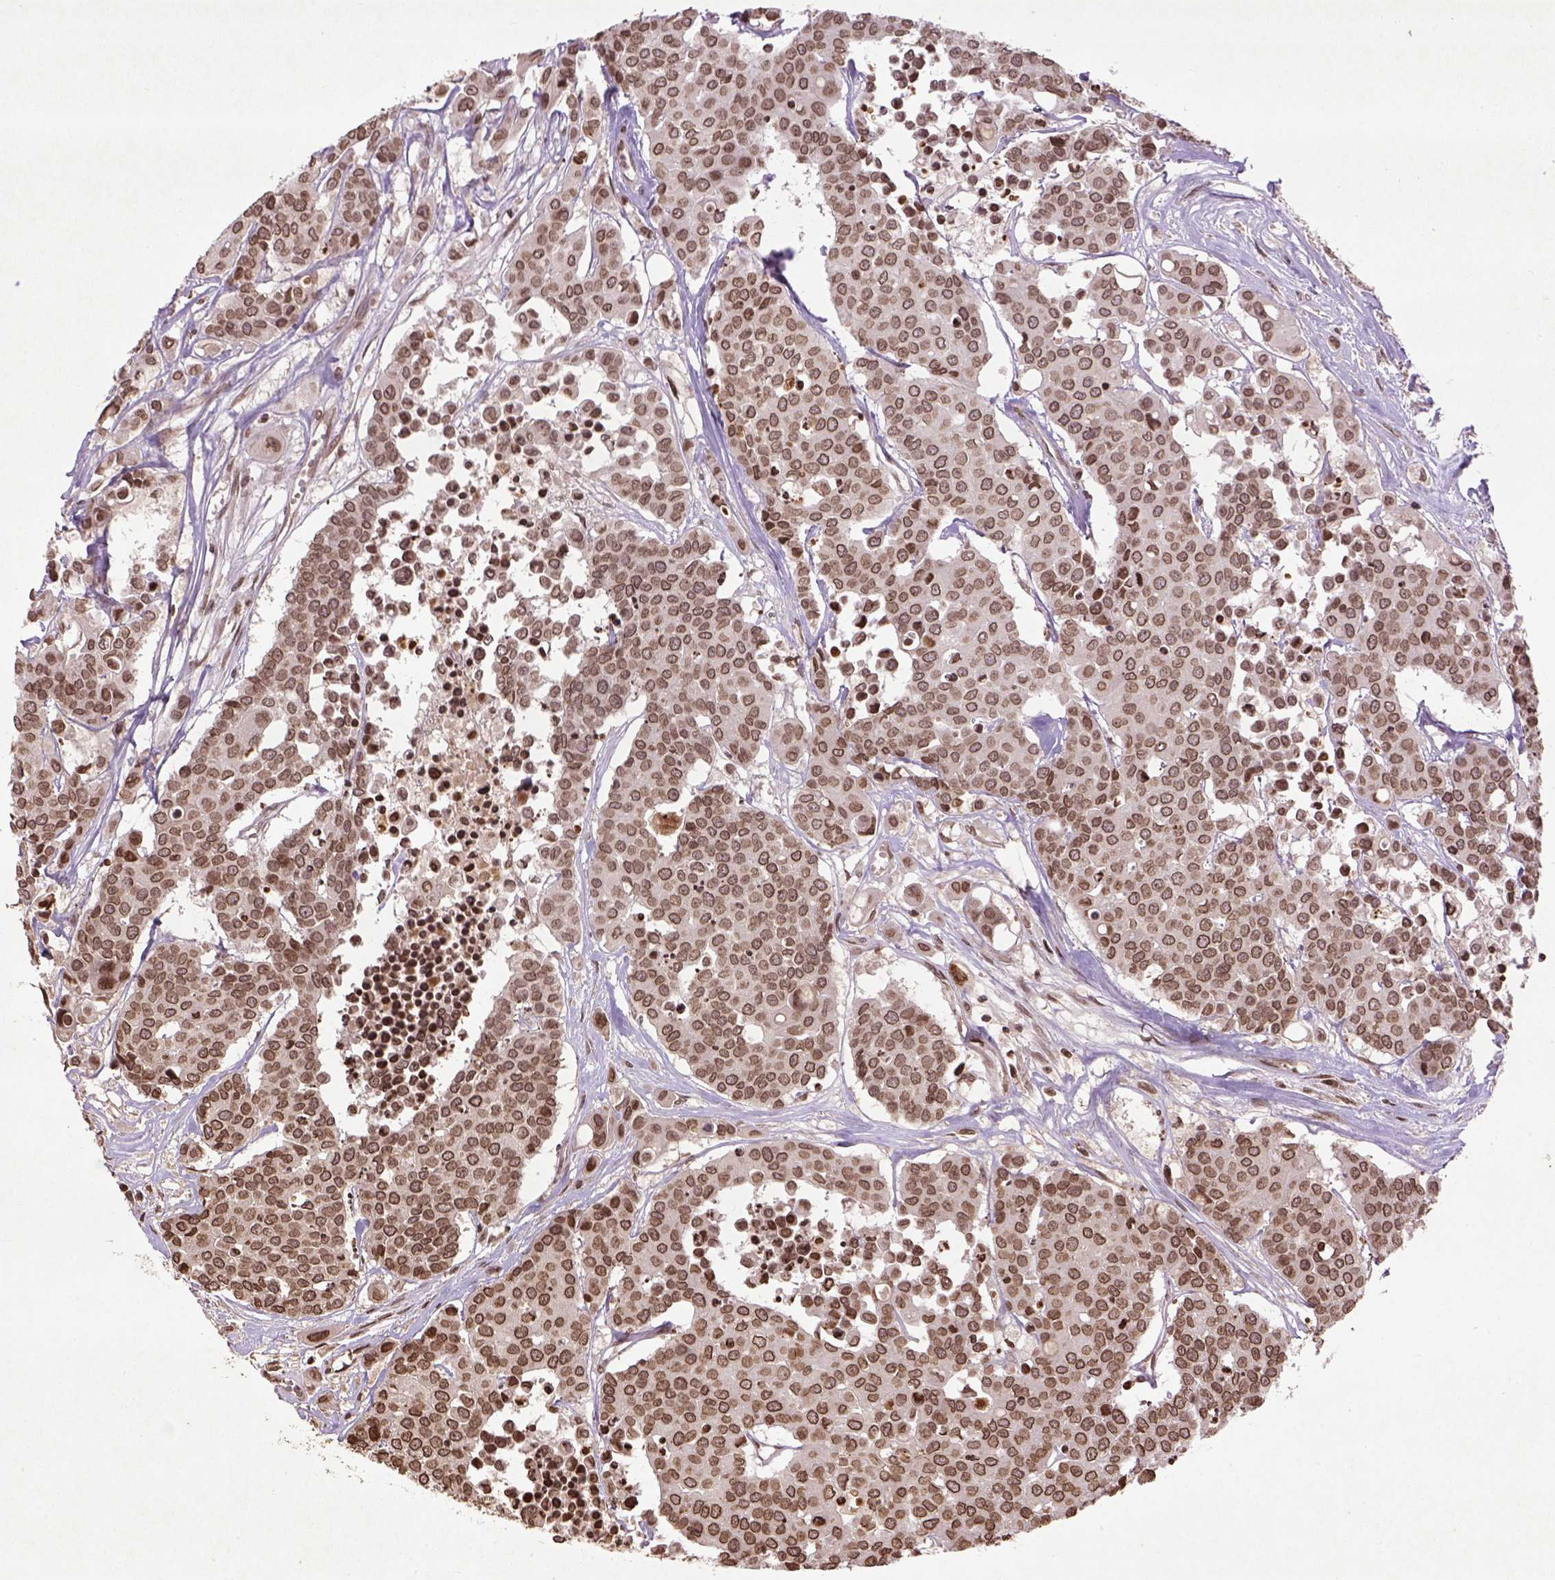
{"staining": {"intensity": "moderate", "quantity": ">75%", "location": "nuclear"}, "tissue": "carcinoid", "cell_type": "Tumor cells", "image_type": "cancer", "snomed": [{"axis": "morphology", "description": "Carcinoid, malignant, NOS"}, {"axis": "topography", "description": "Colon"}], "caption": "Moderate nuclear protein staining is appreciated in about >75% of tumor cells in carcinoid.", "gene": "BANF1", "patient": {"sex": "male", "age": 81}}